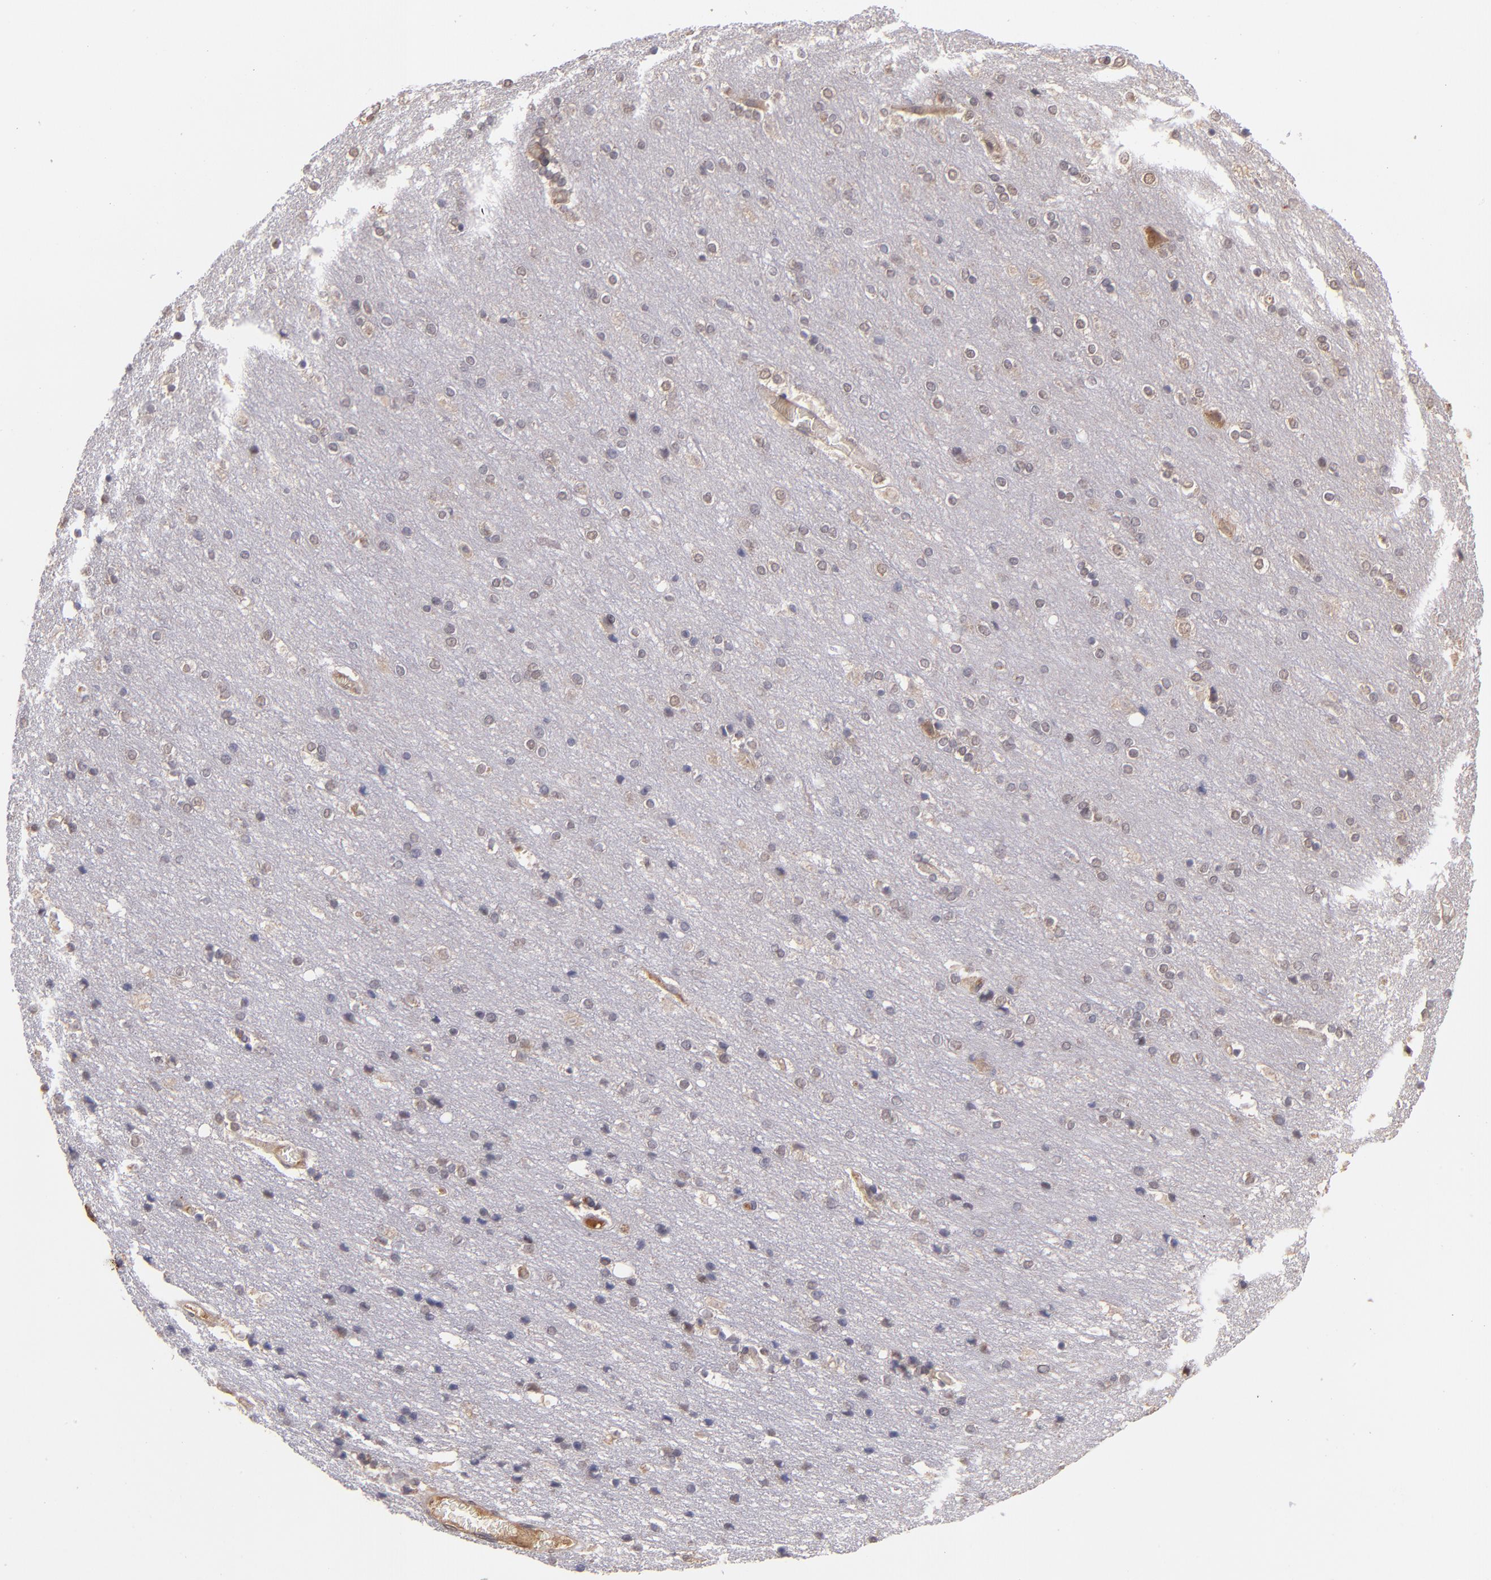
{"staining": {"intensity": "negative", "quantity": "none", "location": "none"}, "tissue": "cerebral cortex", "cell_type": "Endothelial cells", "image_type": "normal", "snomed": [{"axis": "morphology", "description": "Normal tissue, NOS"}, {"axis": "topography", "description": "Cerebral cortex"}], "caption": "IHC image of normal human cerebral cortex stained for a protein (brown), which reveals no expression in endothelial cells.", "gene": "ABHD12B", "patient": {"sex": "female", "age": 54}}